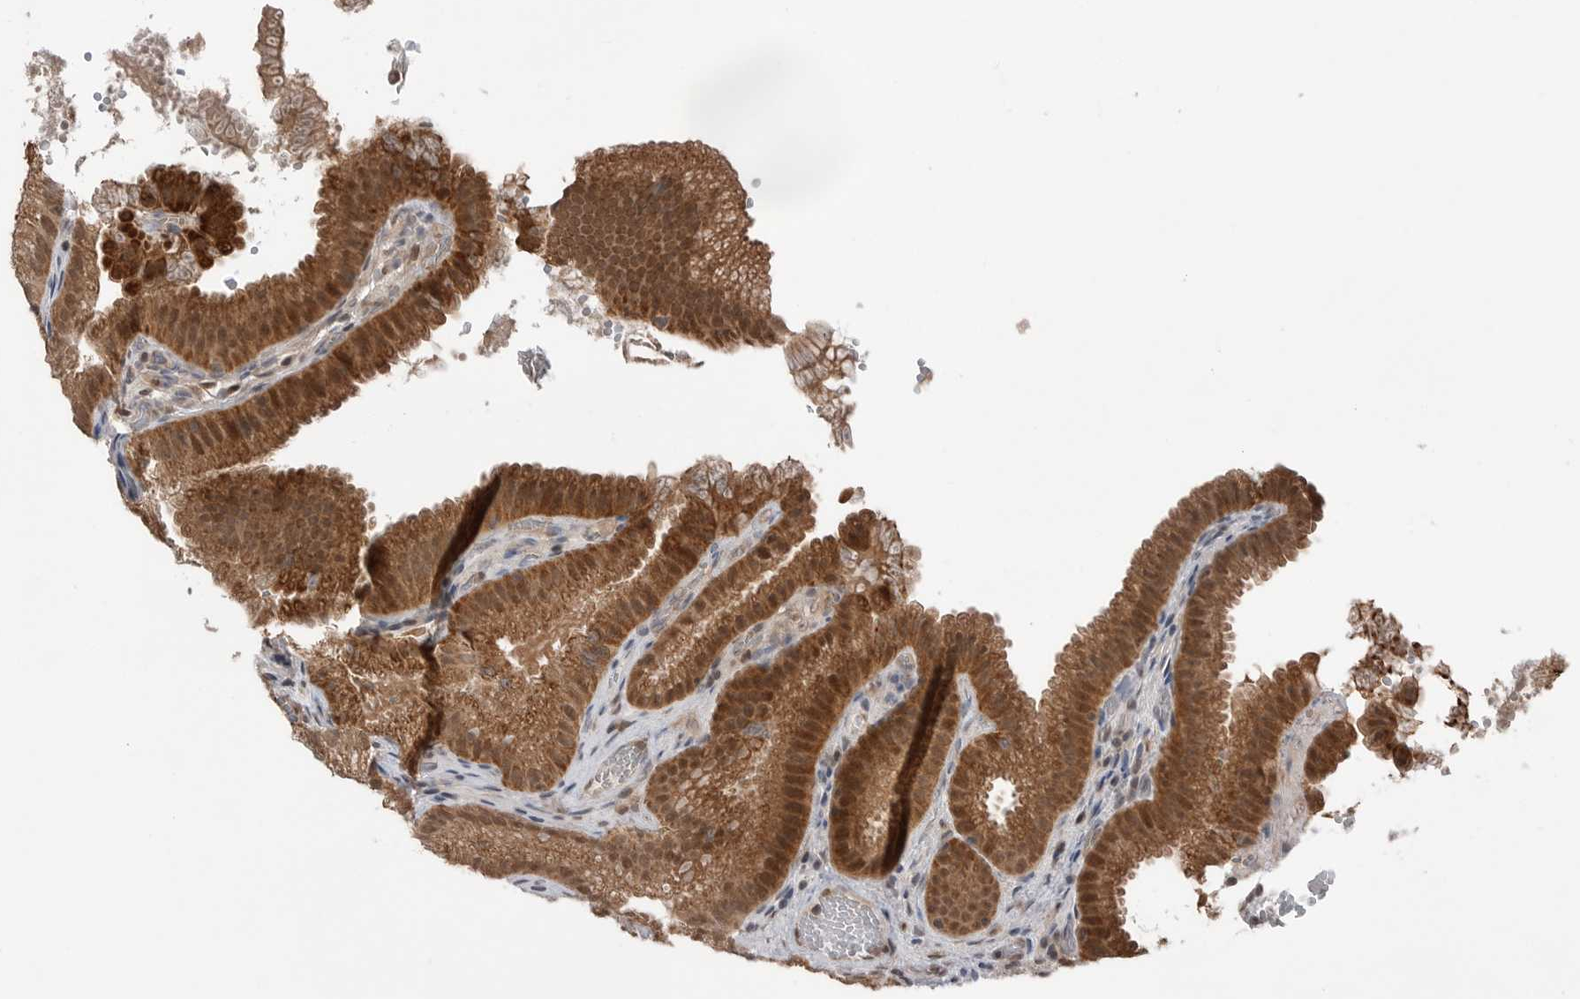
{"staining": {"intensity": "moderate", "quantity": ">75%", "location": "cytoplasmic/membranous,nuclear"}, "tissue": "gallbladder", "cell_type": "Glandular cells", "image_type": "normal", "snomed": [{"axis": "morphology", "description": "Normal tissue, NOS"}, {"axis": "topography", "description": "Gallbladder"}], "caption": "Glandular cells reveal medium levels of moderate cytoplasmic/membranous,nuclear expression in approximately >75% of cells in normal gallbladder. The staining is performed using DAB (3,3'-diaminobenzidine) brown chromogen to label protein expression. The nuclei are counter-stained blue using hematoxylin.", "gene": "NTAQ1", "patient": {"sex": "female", "age": 30}}